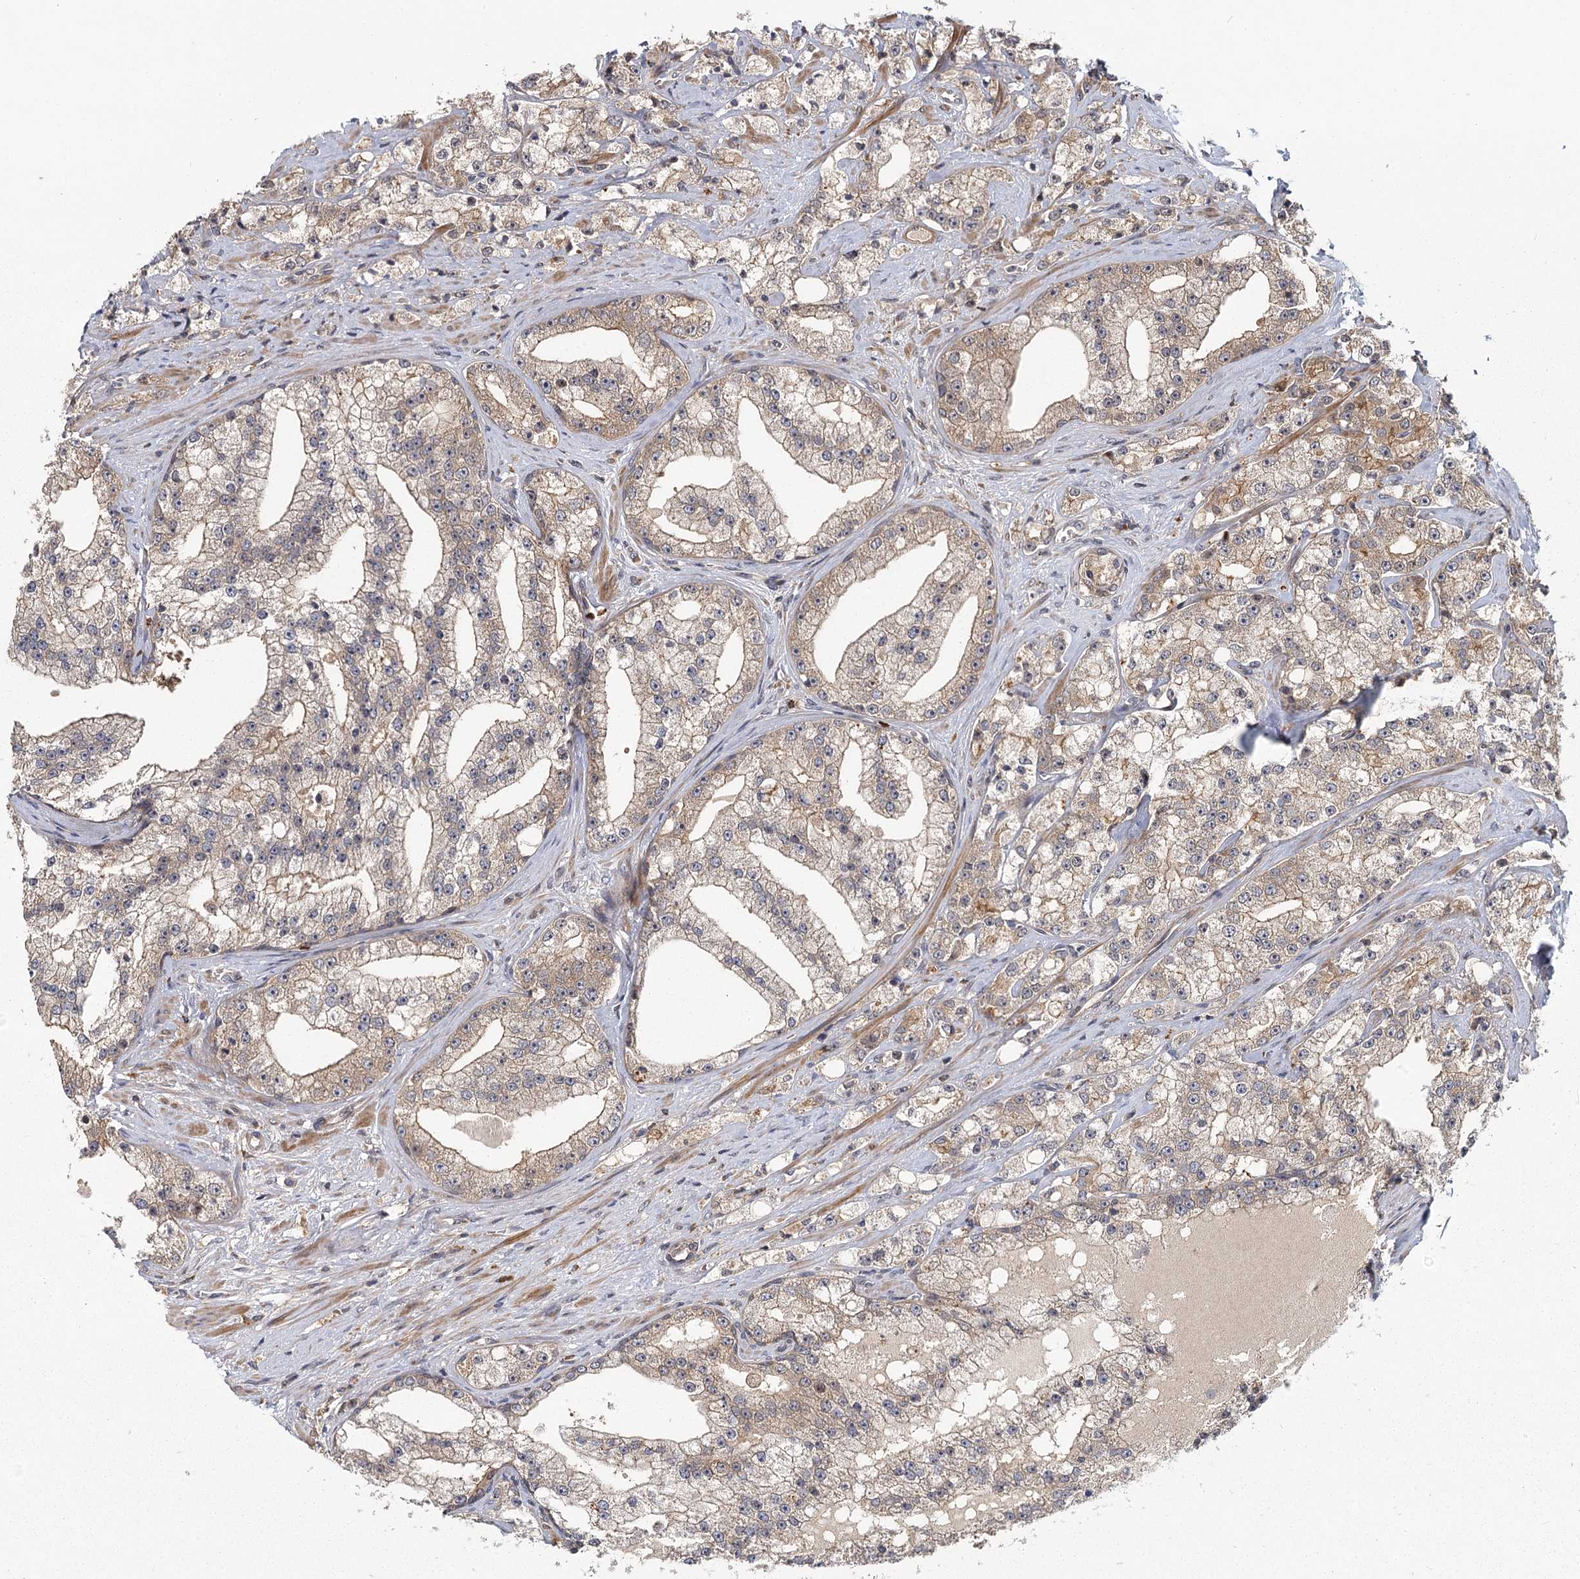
{"staining": {"intensity": "moderate", "quantity": "25%-75%", "location": "cytoplasmic/membranous"}, "tissue": "prostate cancer", "cell_type": "Tumor cells", "image_type": "cancer", "snomed": [{"axis": "morphology", "description": "Adenocarcinoma, High grade"}, {"axis": "topography", "description": "Prostate"}], "caption": "Moderate cytoplasmic/membranous protein expression is appreciated in about 25%-75% of tumor cells in high-grade adenocarcinoma (prostate). (DAB IHC, brown staining for protein, blue staining for nuclei).", "gene": "RAPGEF6", "patient": {"sex": "male", "age": 64}}